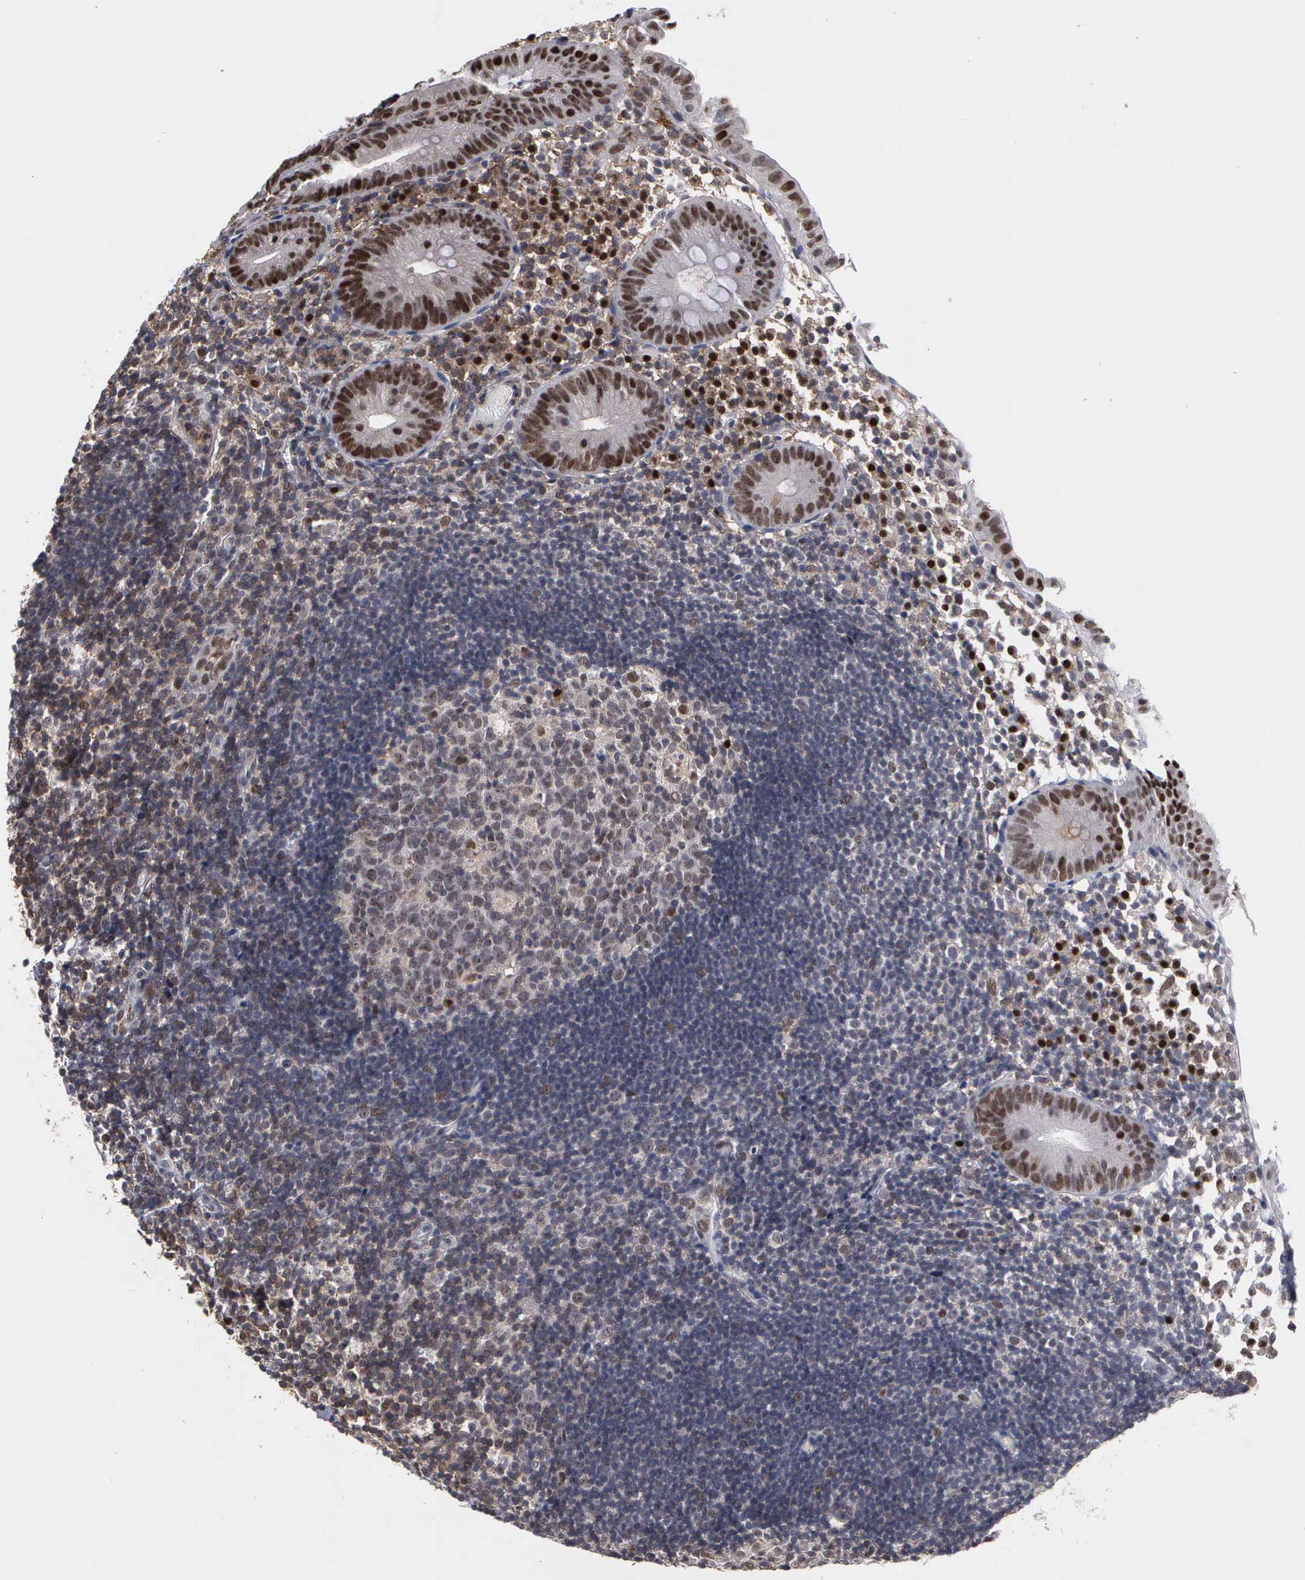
{"staining": {"intensity": "strong", "quantity": ">75%", "location": "nuclear"}, "tissue": "appendix", "cell_type": "Glandular cells", "image_type": "normal", "snomed": [{"axis": "morphology", "description": "Normal tissue, NOS"}, {"axis": "topography", "description": "Appendix"}], "caption": "A micrograph showing strong nuclear positivity in approximately >75% of glandular cells in benign appendix, as visualized by brown immunohistochemical staining.", "gene": "TRMT5", "patient": {"sex": "male", "age": 25}}